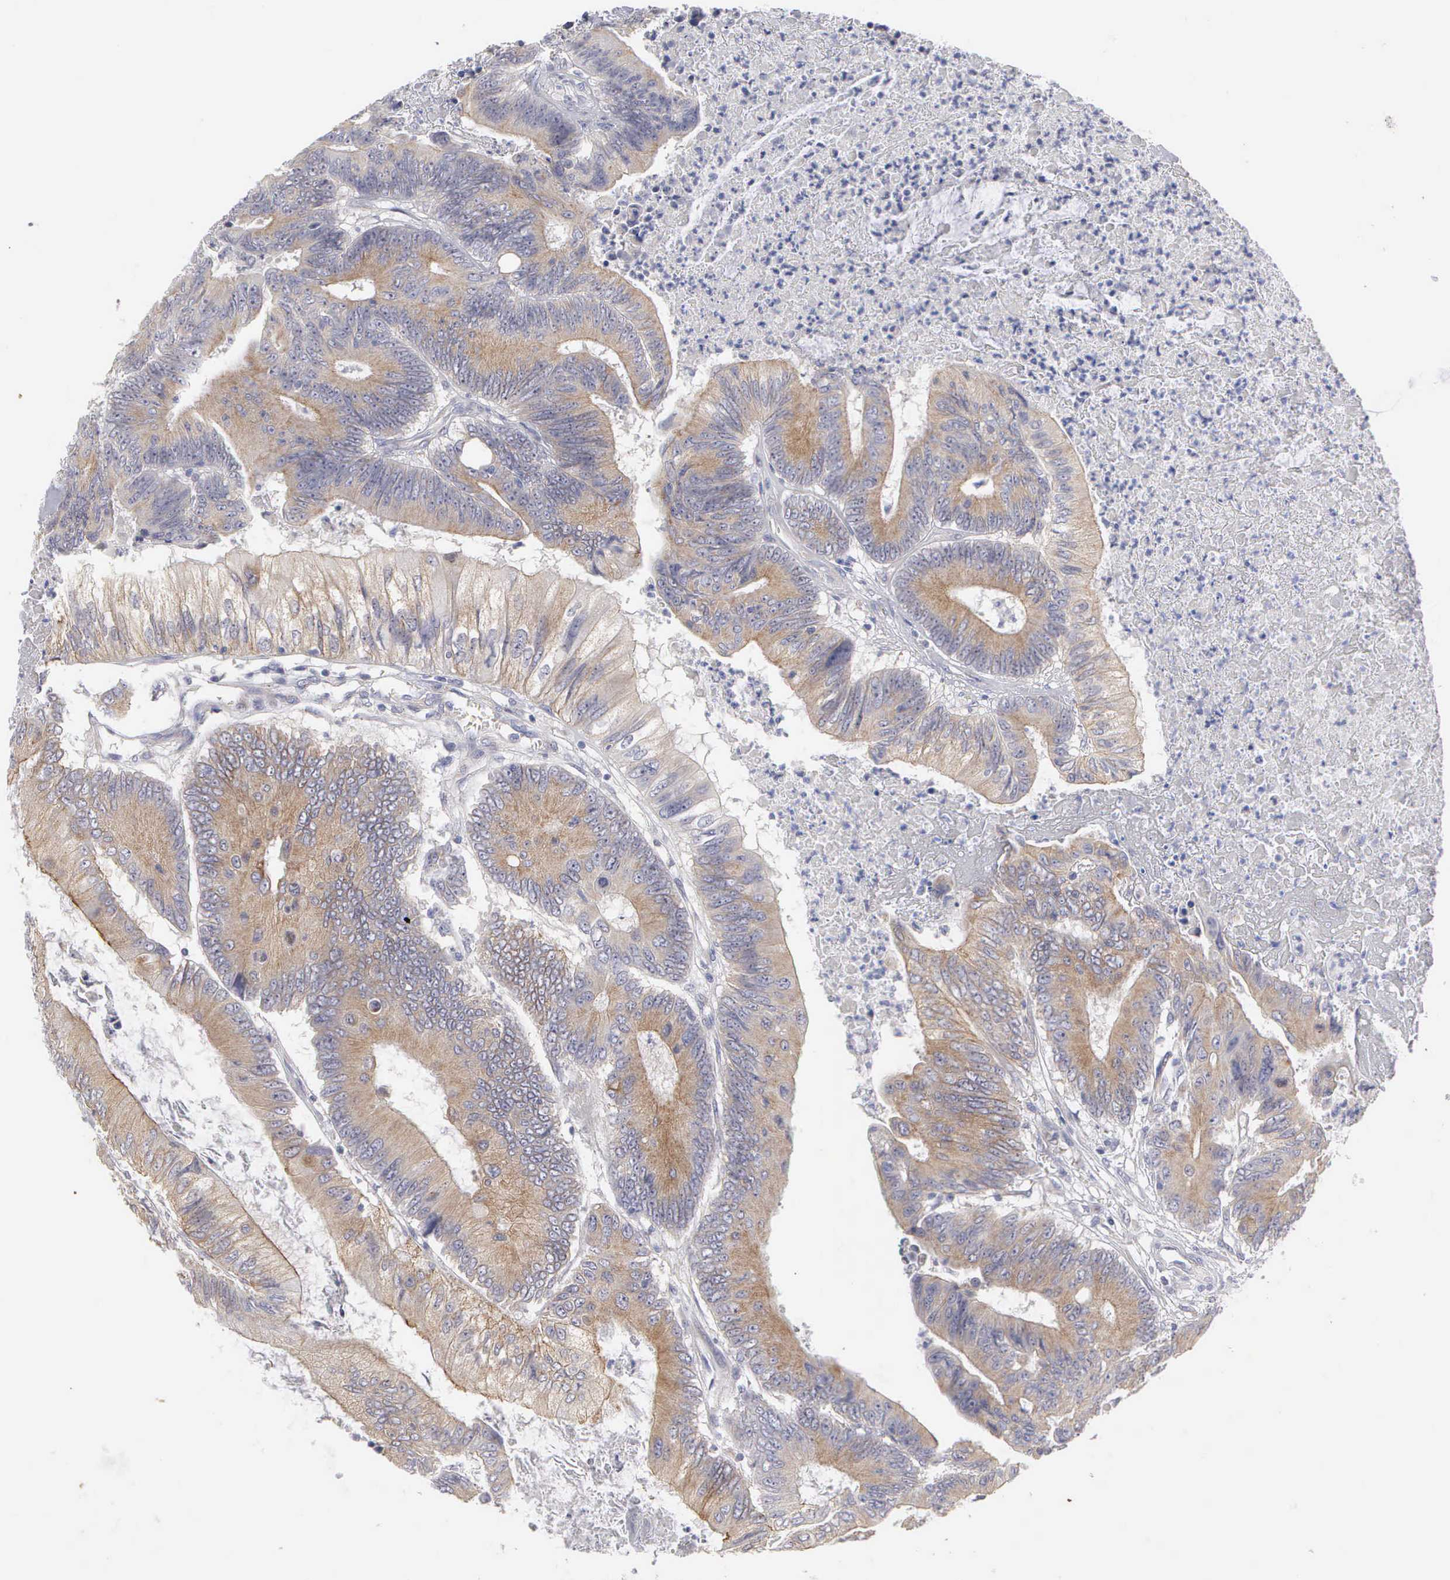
{"staining": {"intensity": "moderate", "quantity": ">75%", "location": "cytoplasmic/membranous"}, "tissue": "colorectal cancer", "cell_type": "Tumor cells", "image_type": "cancer", "snomed": [{"axis": "morphology", "description": "Adenocarcinoma, NOS"}, {"axis": "topography", "description": "Colon"}], "caption": "Protein expression analysis of colorectal cancer (adenocarcinoma) demonstrates moderate cytoplasmic/membranous positivity in approximately >75% of tumor cells.", "gene": "CEP170B", "patient": {"sex": "male", "age": 65}}